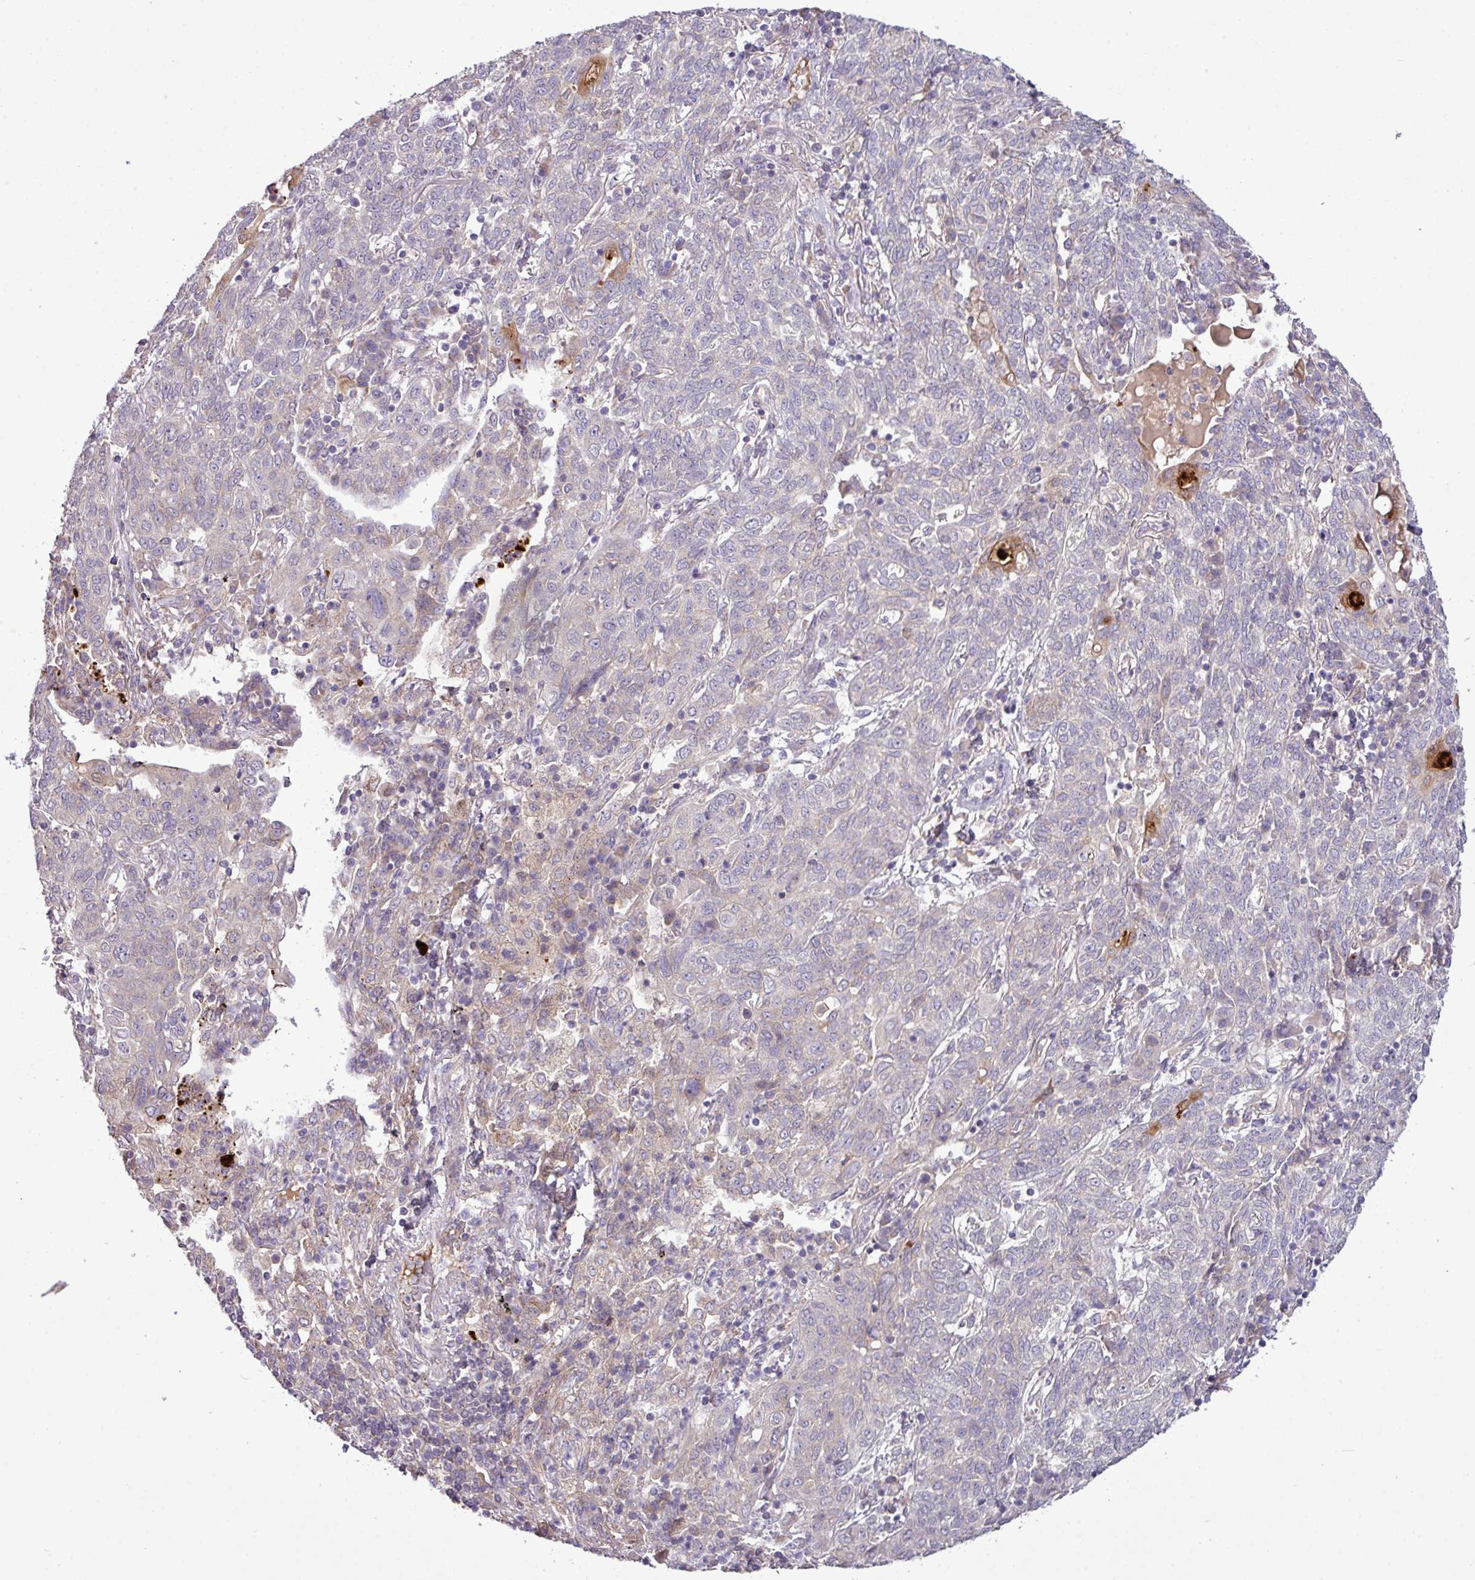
{"staining": {"intensity": "weak", "quantity": "<25%", "location": "cytoplasmic/membranous"}, "tissue": "lung cancer", "cell_type": "Tumor cells", "image_type": "cancer", "snomed": [{"axis": "morphology", "description": "Squamous cell carcinoma, NOS"}, {"axis": "topography", "description": "Lung"}], "caption": "Immunohistochemistry (IHC) histopathology image of neoplastic tissue: lung cancer stained with DAB (3,3'-diaminobenzidine) shows no significant protein expression in tumor cells.", "gene": "XIAP", "patient": {"sex": "female", "age": 70}}